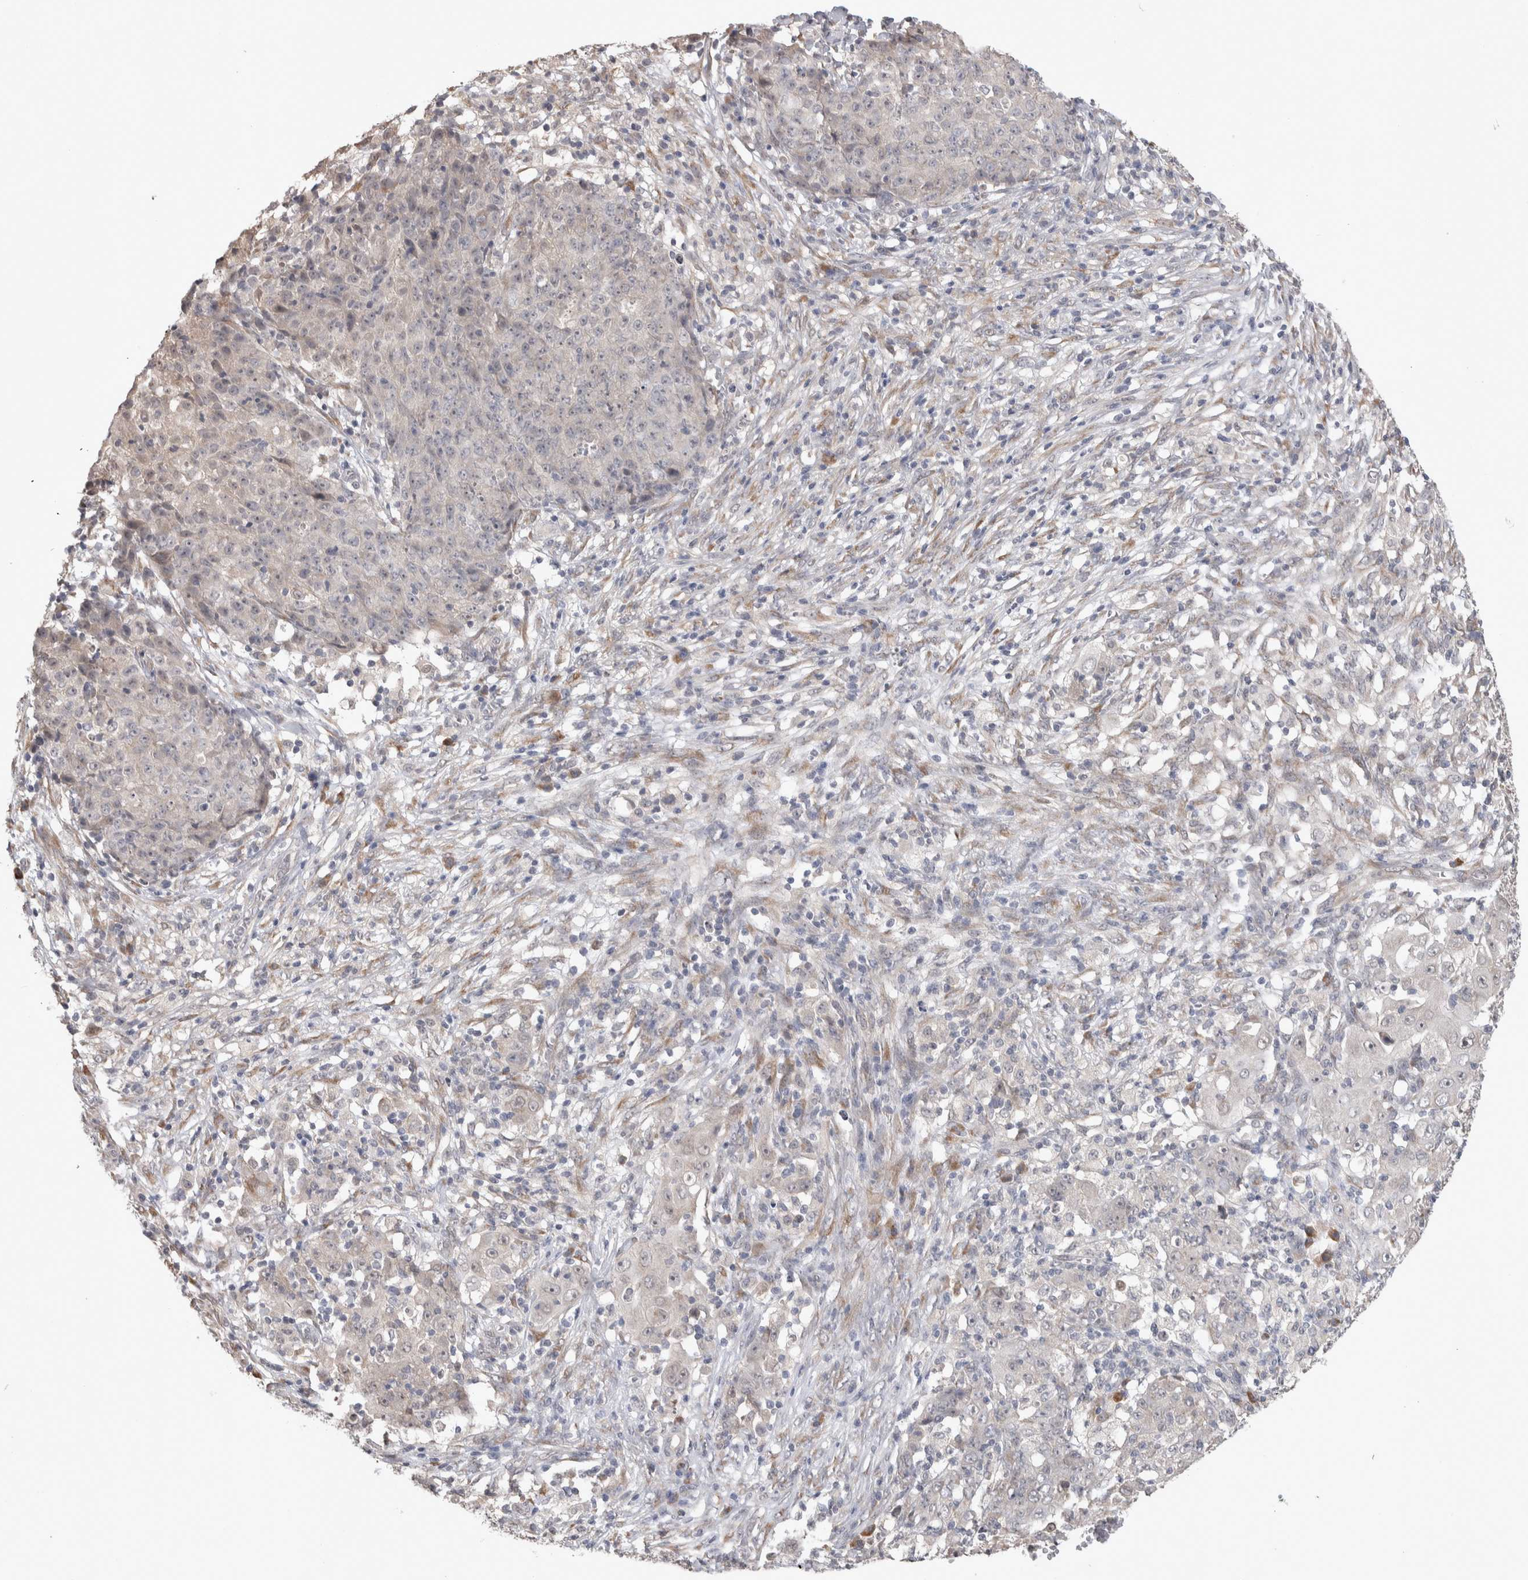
{"staining": {"intensity": "negative", "quantity": "none", "location": "none"}, "tissue": "ovarian cancer", "cell_type": "Tumor cells", "image_type": "cancer", "snomed": [{"axis": "morphology", "description": "Carcinoma, endometroid"}, {"axis": "topography", "description": "Ovary"}], "caption": "Immunohistochemical staining of ovarian endometroid carcinoma exhibits no significant positivity in tumor cells.", "gene": "CUL2", "patient": {"sex": "female", "age": 42}}